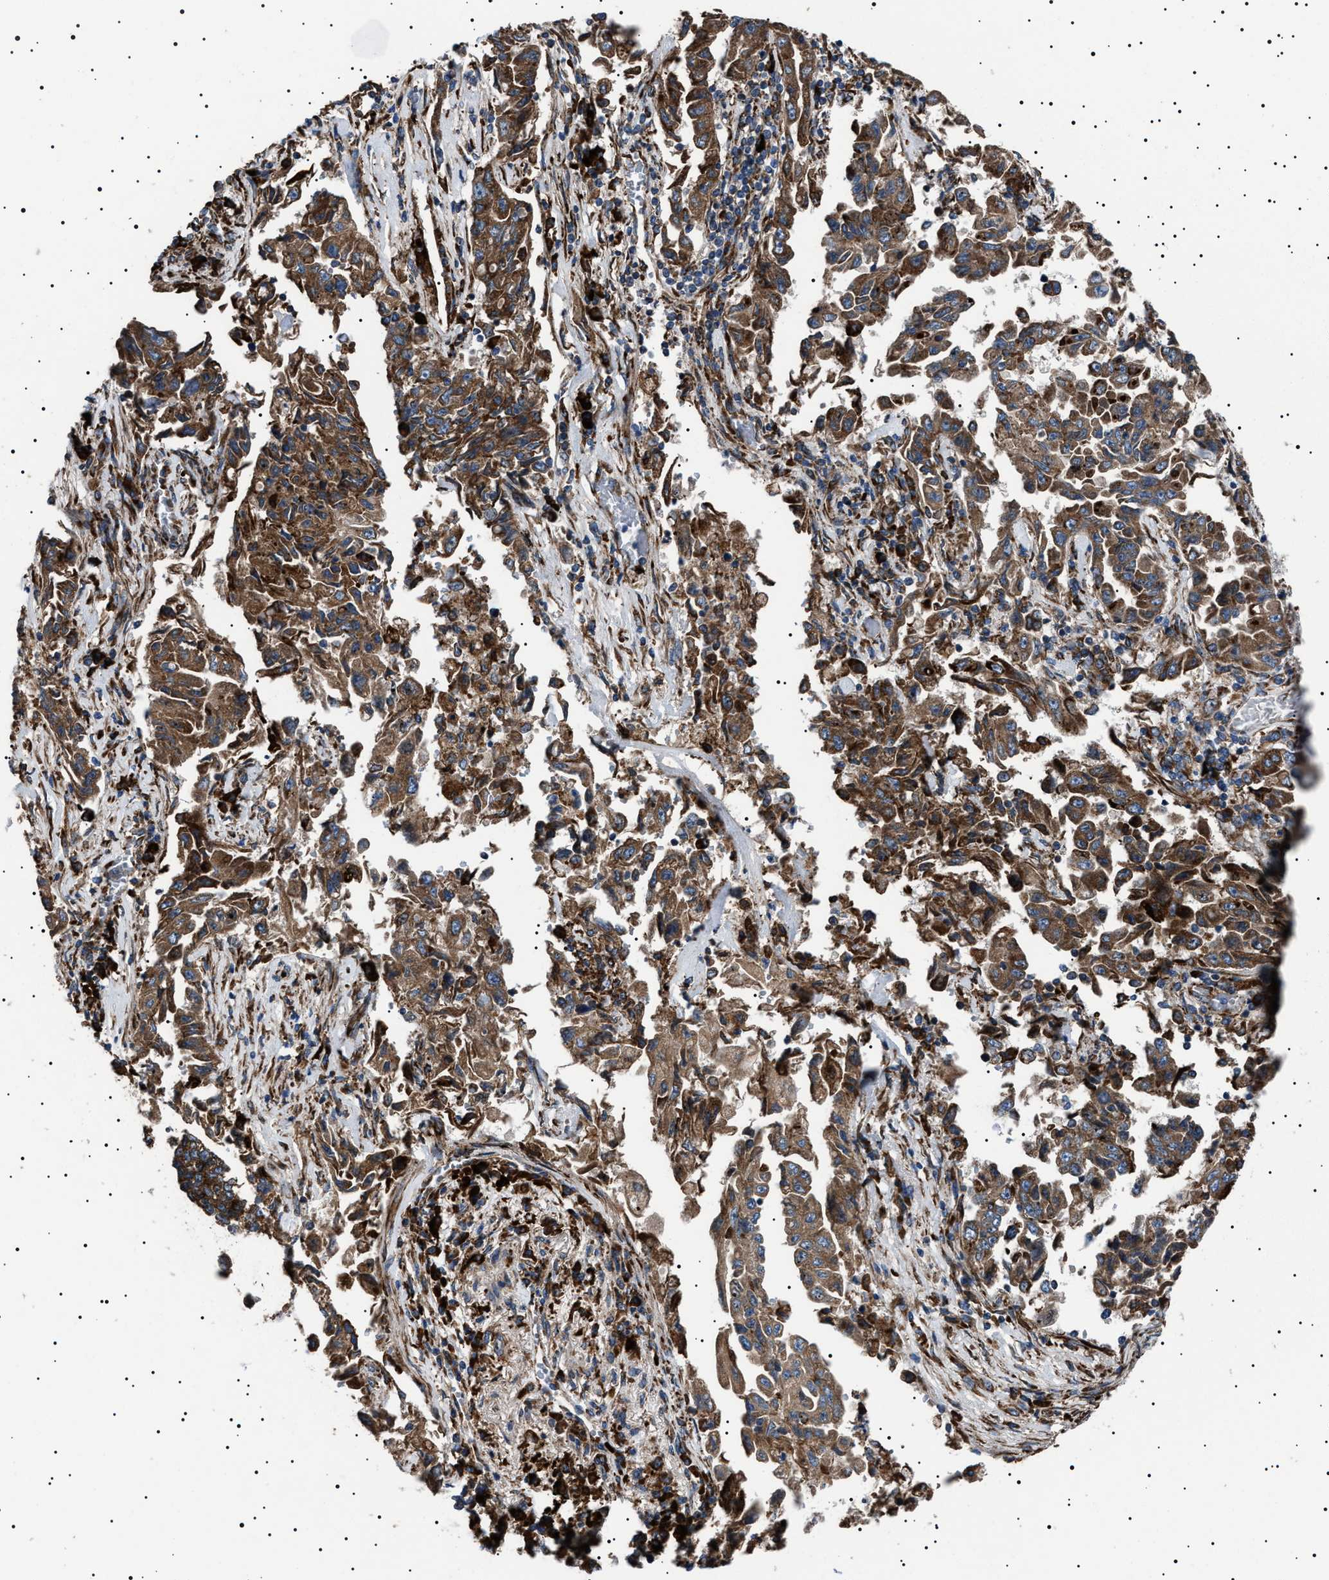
{"staining": {"intensity": "moderate", "quantity": ">75%", "location": "cytoplasmic/membranous"}, "tissue": "lung cancer", "cell_type": "Tumor cells", "image_type": "cancer", "snomed": [{"axis": "morphology", "description": "Adenocarcinoma, NOS"}, {"axis": "topography", "description": "Lung"}], "caption": "Immunohistochemistry (IHC) histopathology image of human lung adenocarcinoma stained for a protein (brown), which exhibits medium levels of moderate cytoplasmic/membranous expression in about >75% of tumor cells.", "gene": "TOP1MT", "patient": {"sex": "female", "age": 51}}